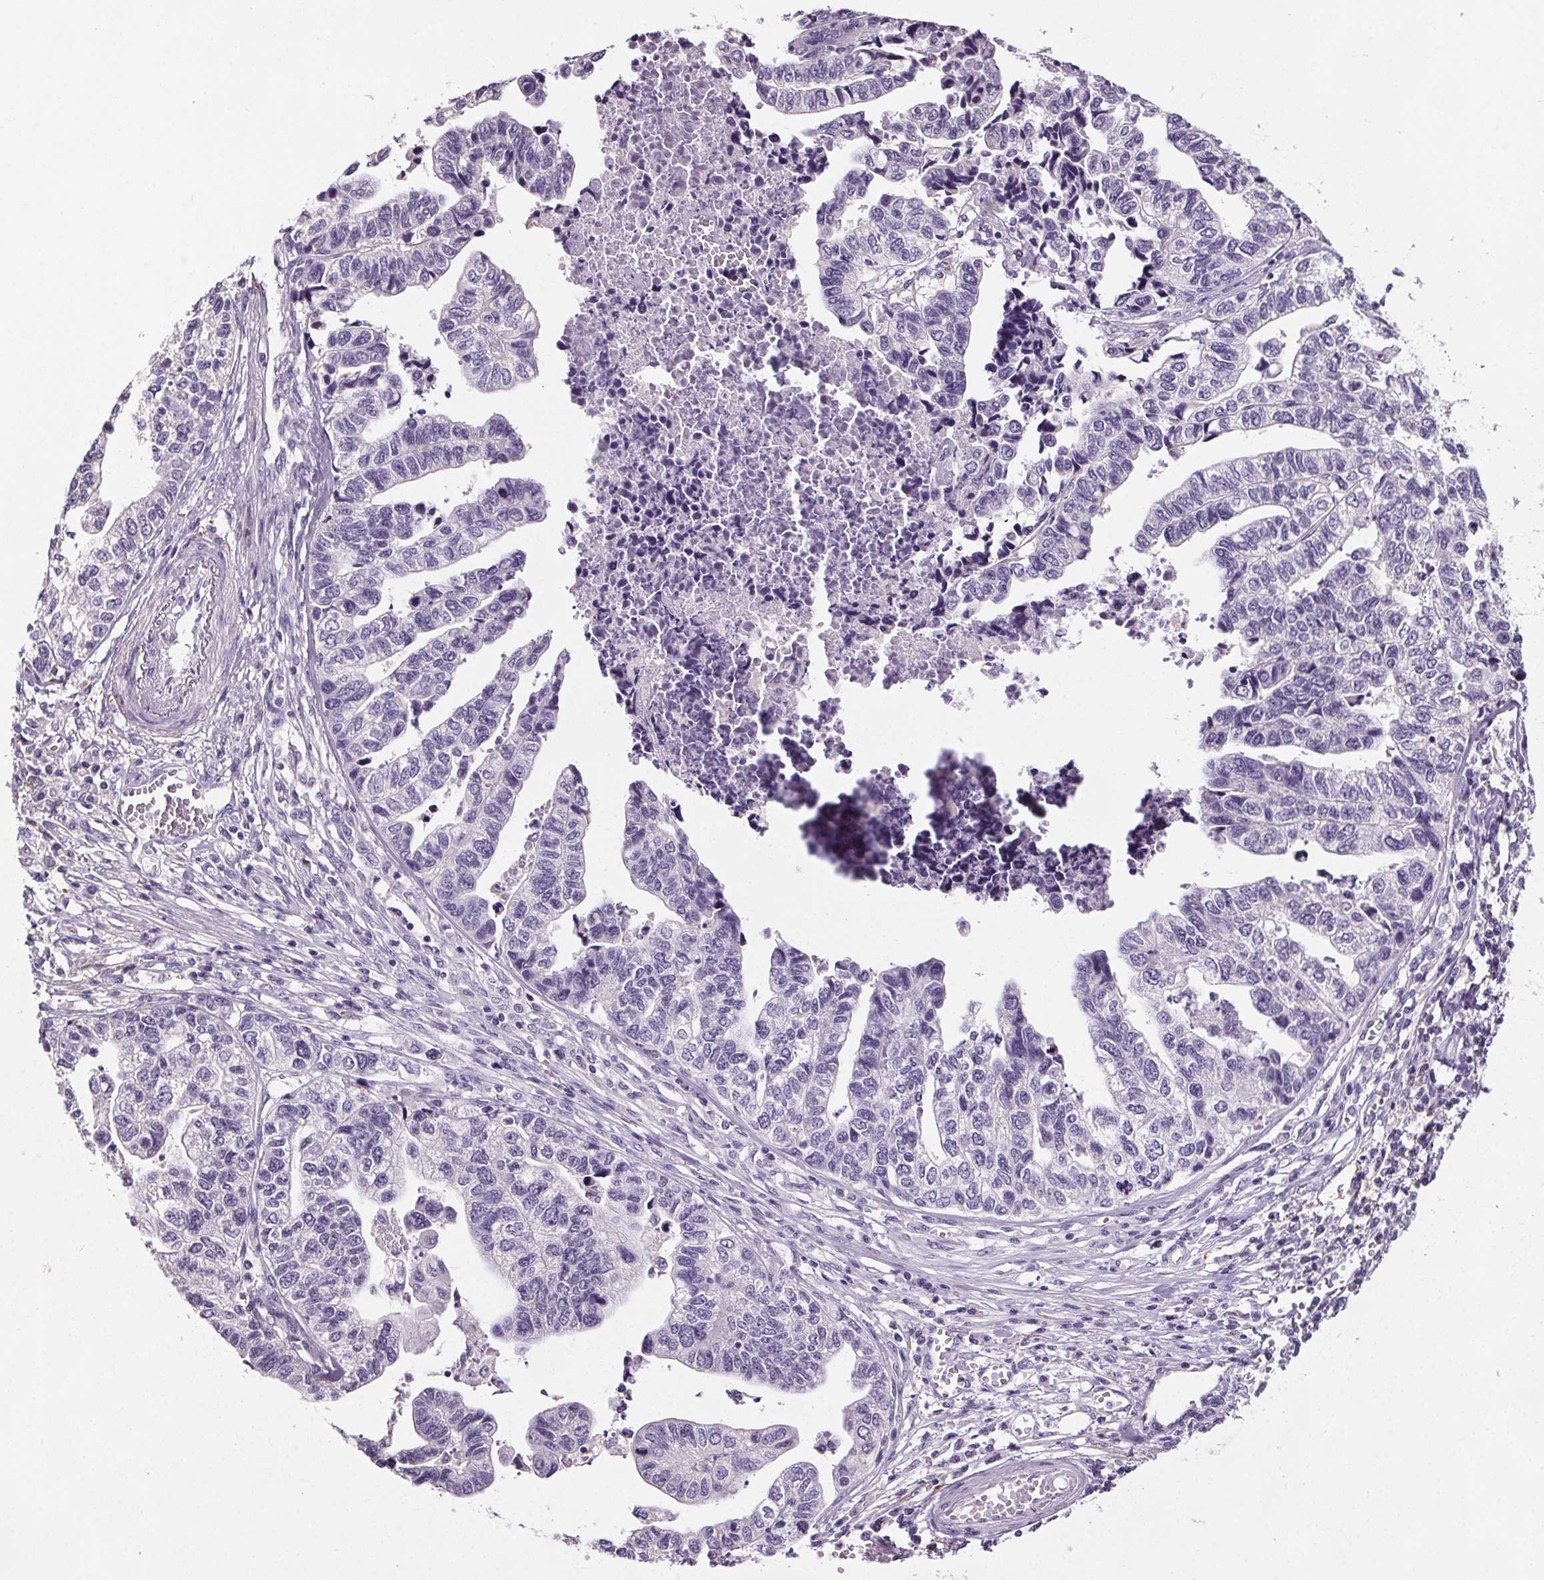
{"staining": {"intensity": "negative", "quantity": "none", "location": "none"}, "tissue": "stomach cancer", "cell_type": "Tumor cells", "image_type": "cancer", "snomed": [{"axis": "morphology", "description": "Adenocarcinoma, NOS"}, {"axis": "topography", "description": "Stomach, upper"}], "caption": "This is a photomicrograph of IHC staining of adenocarcinoma (stomach), which shows no expression in tumor cells. The staining is performed using DAB brown chromogen with nuclei counter-stained in using hematoxylin.", "gene": "GPIHBP1", "patient": {"sex": "female", "age": 67}}